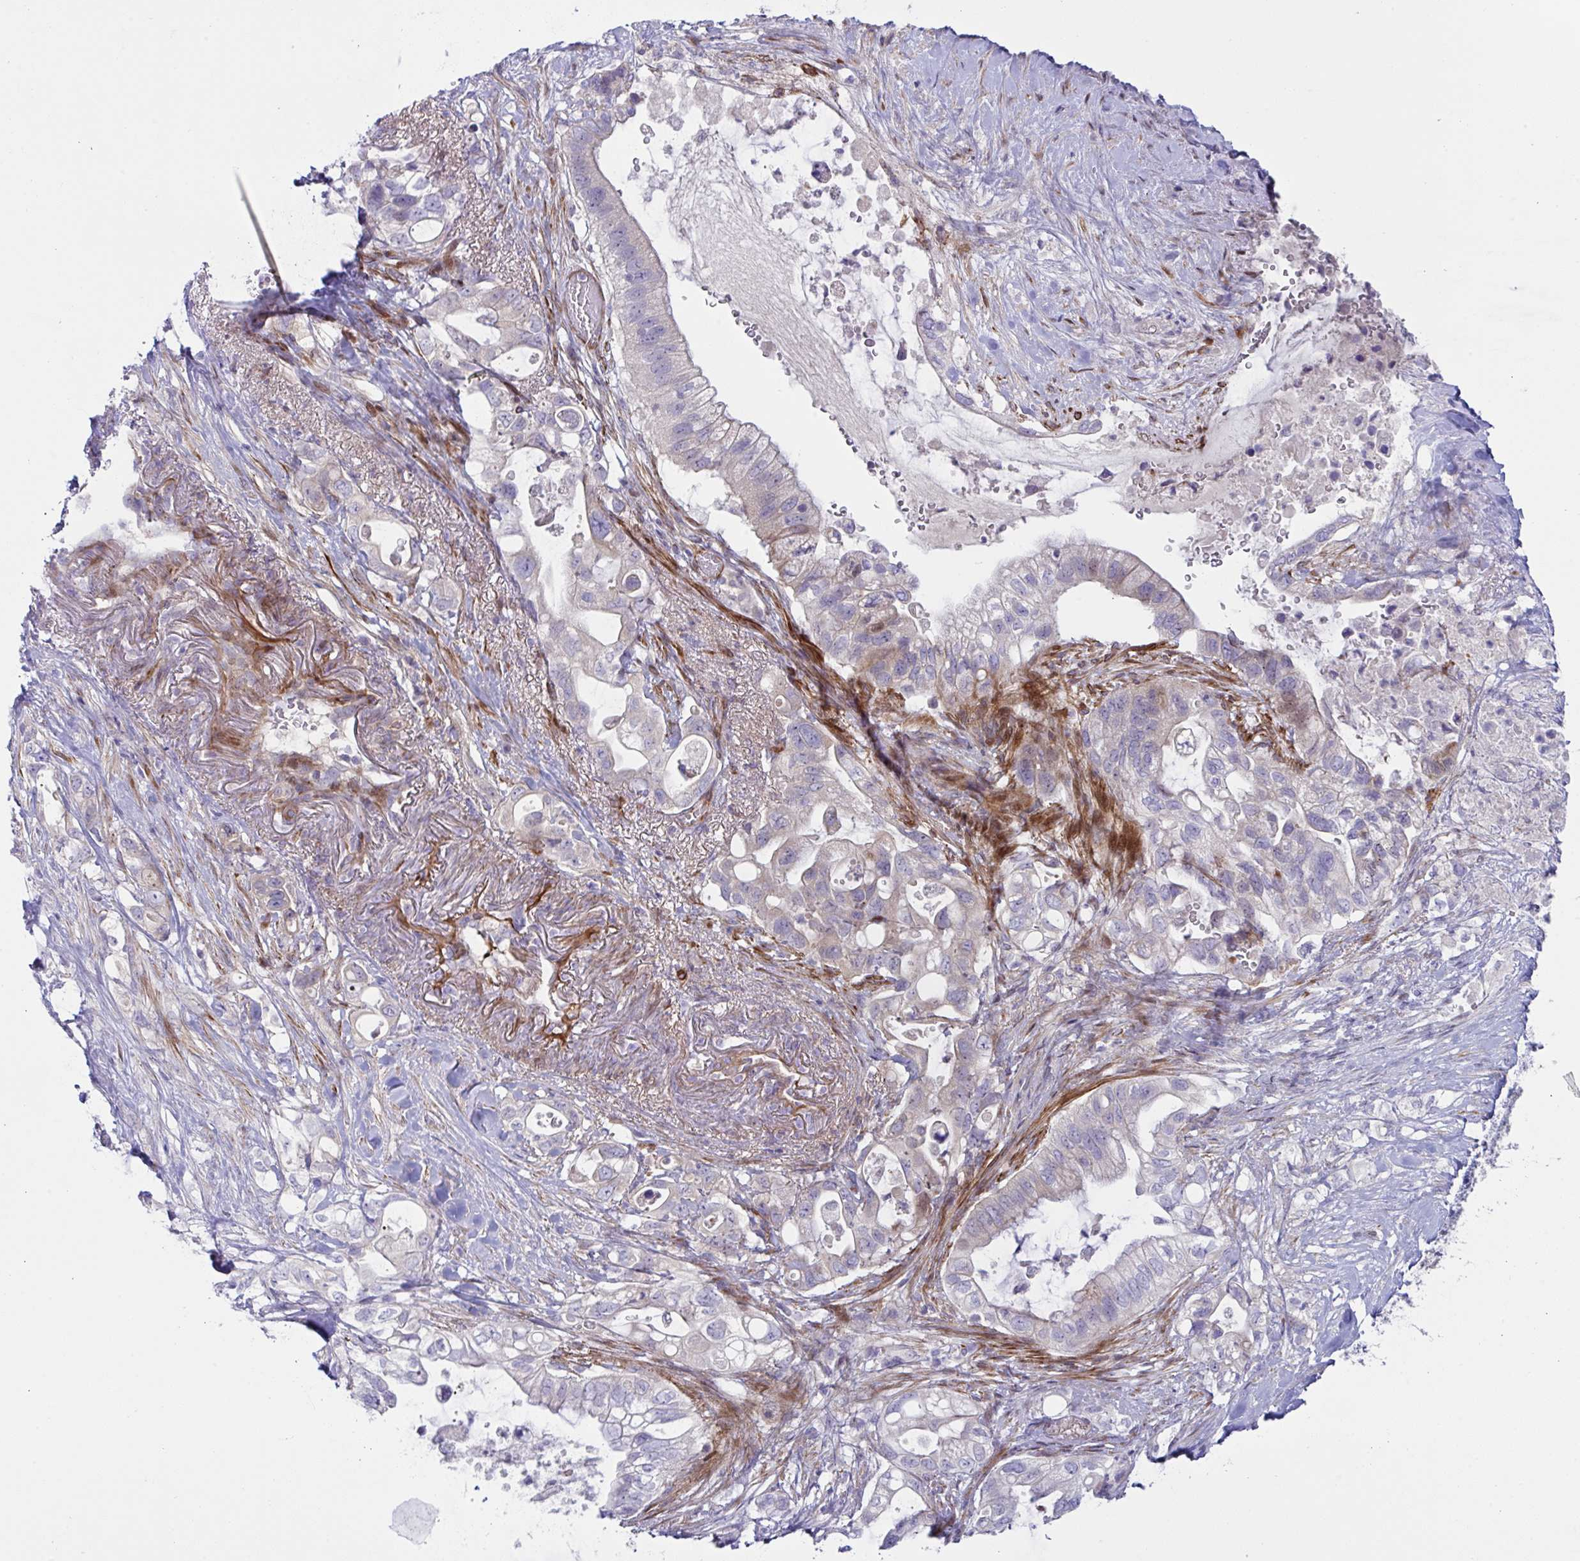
{"staining": {"intensity": "weak", "quantity": "<25%", "location": "nuclear"}, "tissue": "pancreatic cancer", "cell_type": "Tumor cells", "image_type": "cancer", "snomed": [{"axis": "morphology", "description": "Adenocarcinoma, NOS"}, {"axis": "topography", "description": "Pancreas"}], "caption": "Immunohistochemistry (IHC) image of pancreatic cancer (adenocarcinoma) stained for a protein (brown), which displays no staining in tumor cells. (Stains: DAB immunohistochemistry with hematoxylin counter stain, Microscopy: brightfield microscopy at high magnification).", "gene": "ZNF713", "patient": {"sex": "female", "age": 72}}